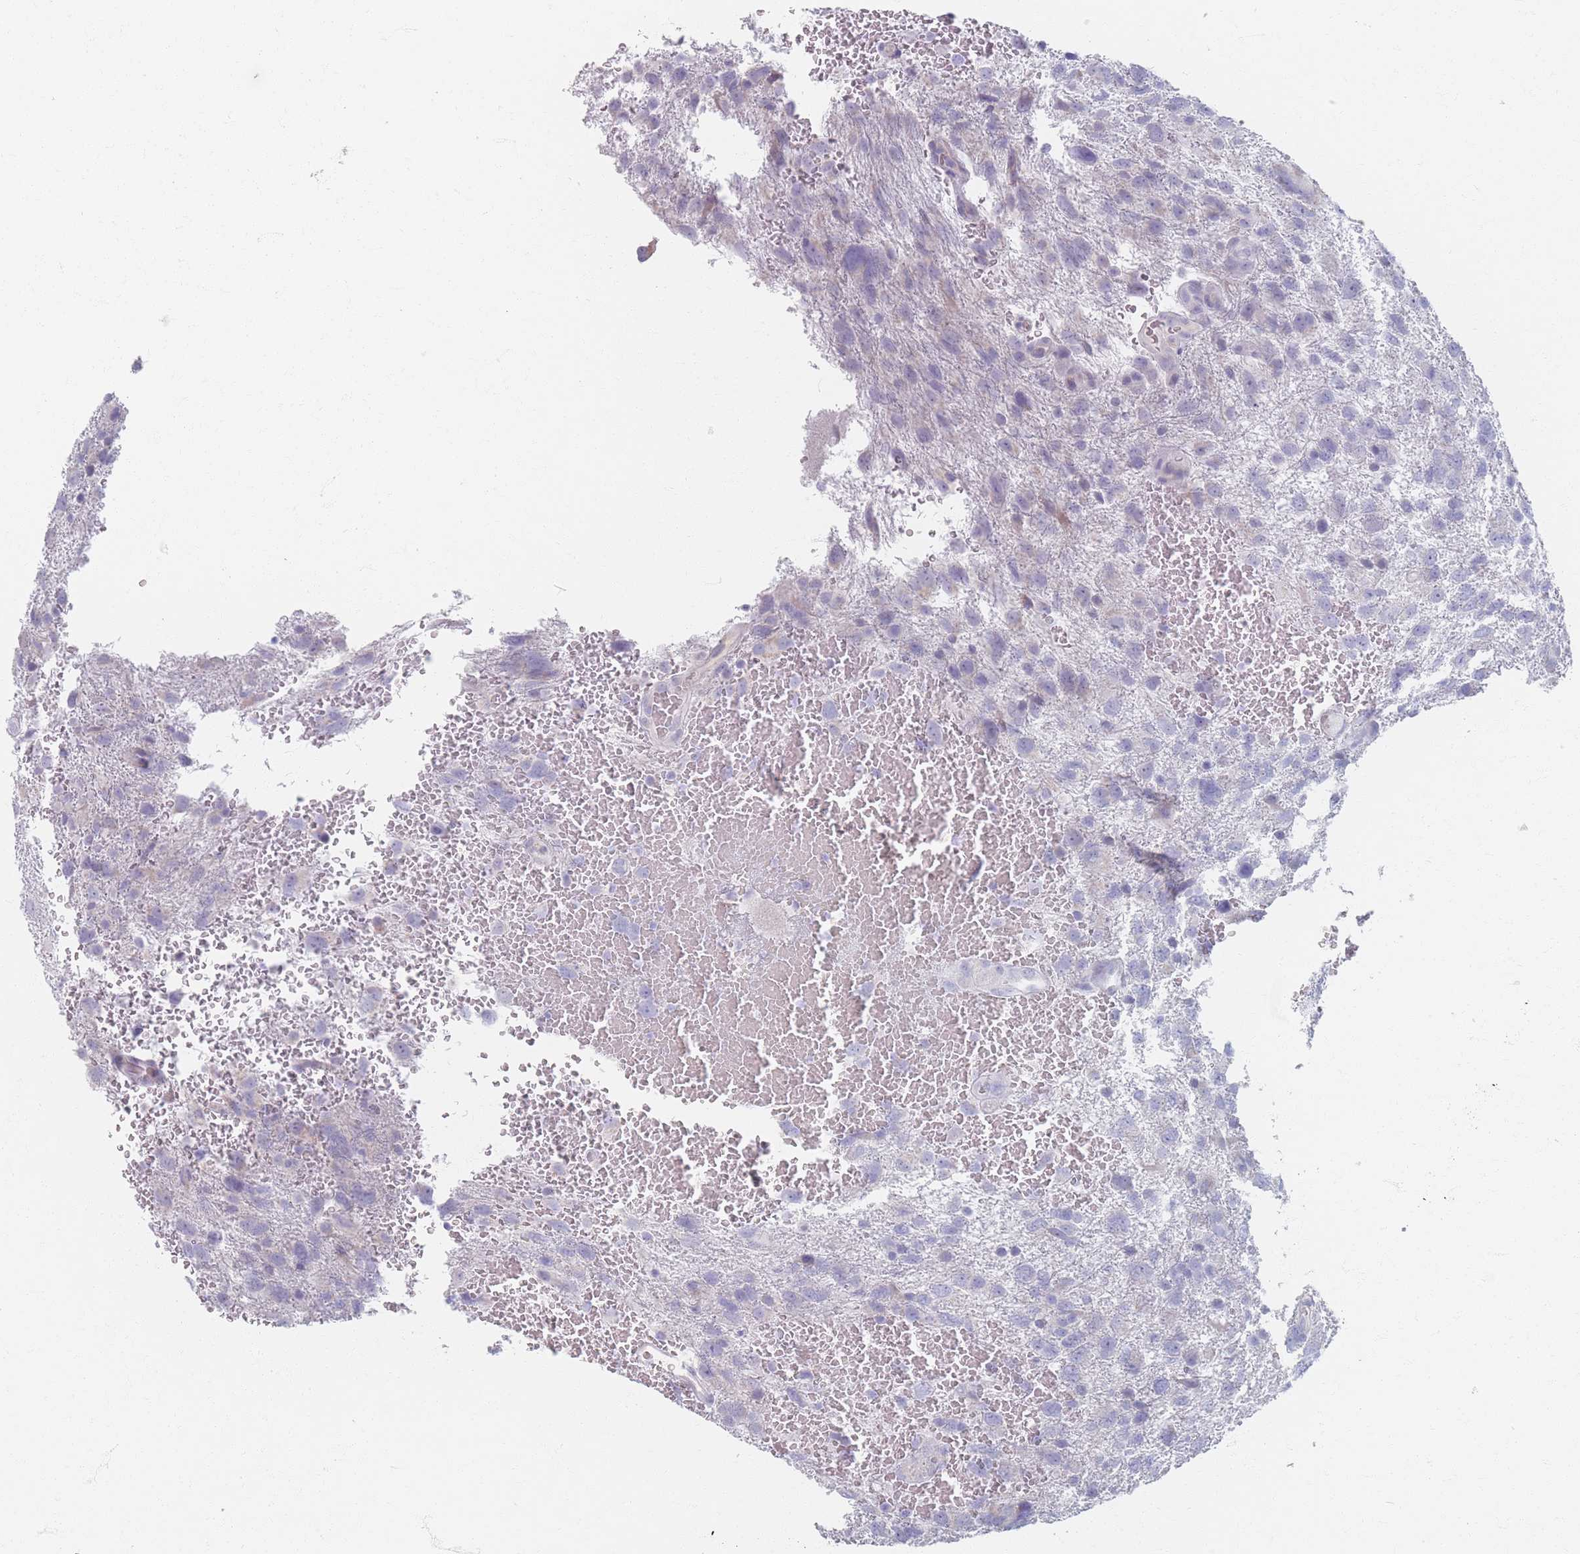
{"staining": {"intensity": "negative", "quantity": "none", "location": "none"}, "tissue": "glioma", "cell_type": "Tumor cells", "image_type": "cancer", "snomed": [{"axis": "morphology", "description": "Glioma, malignant, High grade"}, {"axis": "topography", "description": "Brain"}], "caption": "Immunohistochemical staining of glioma demonstrates no significant positivity in tumor cells.", "gene": "PIGM", "patient": {"sex": "male", "age": 61}}